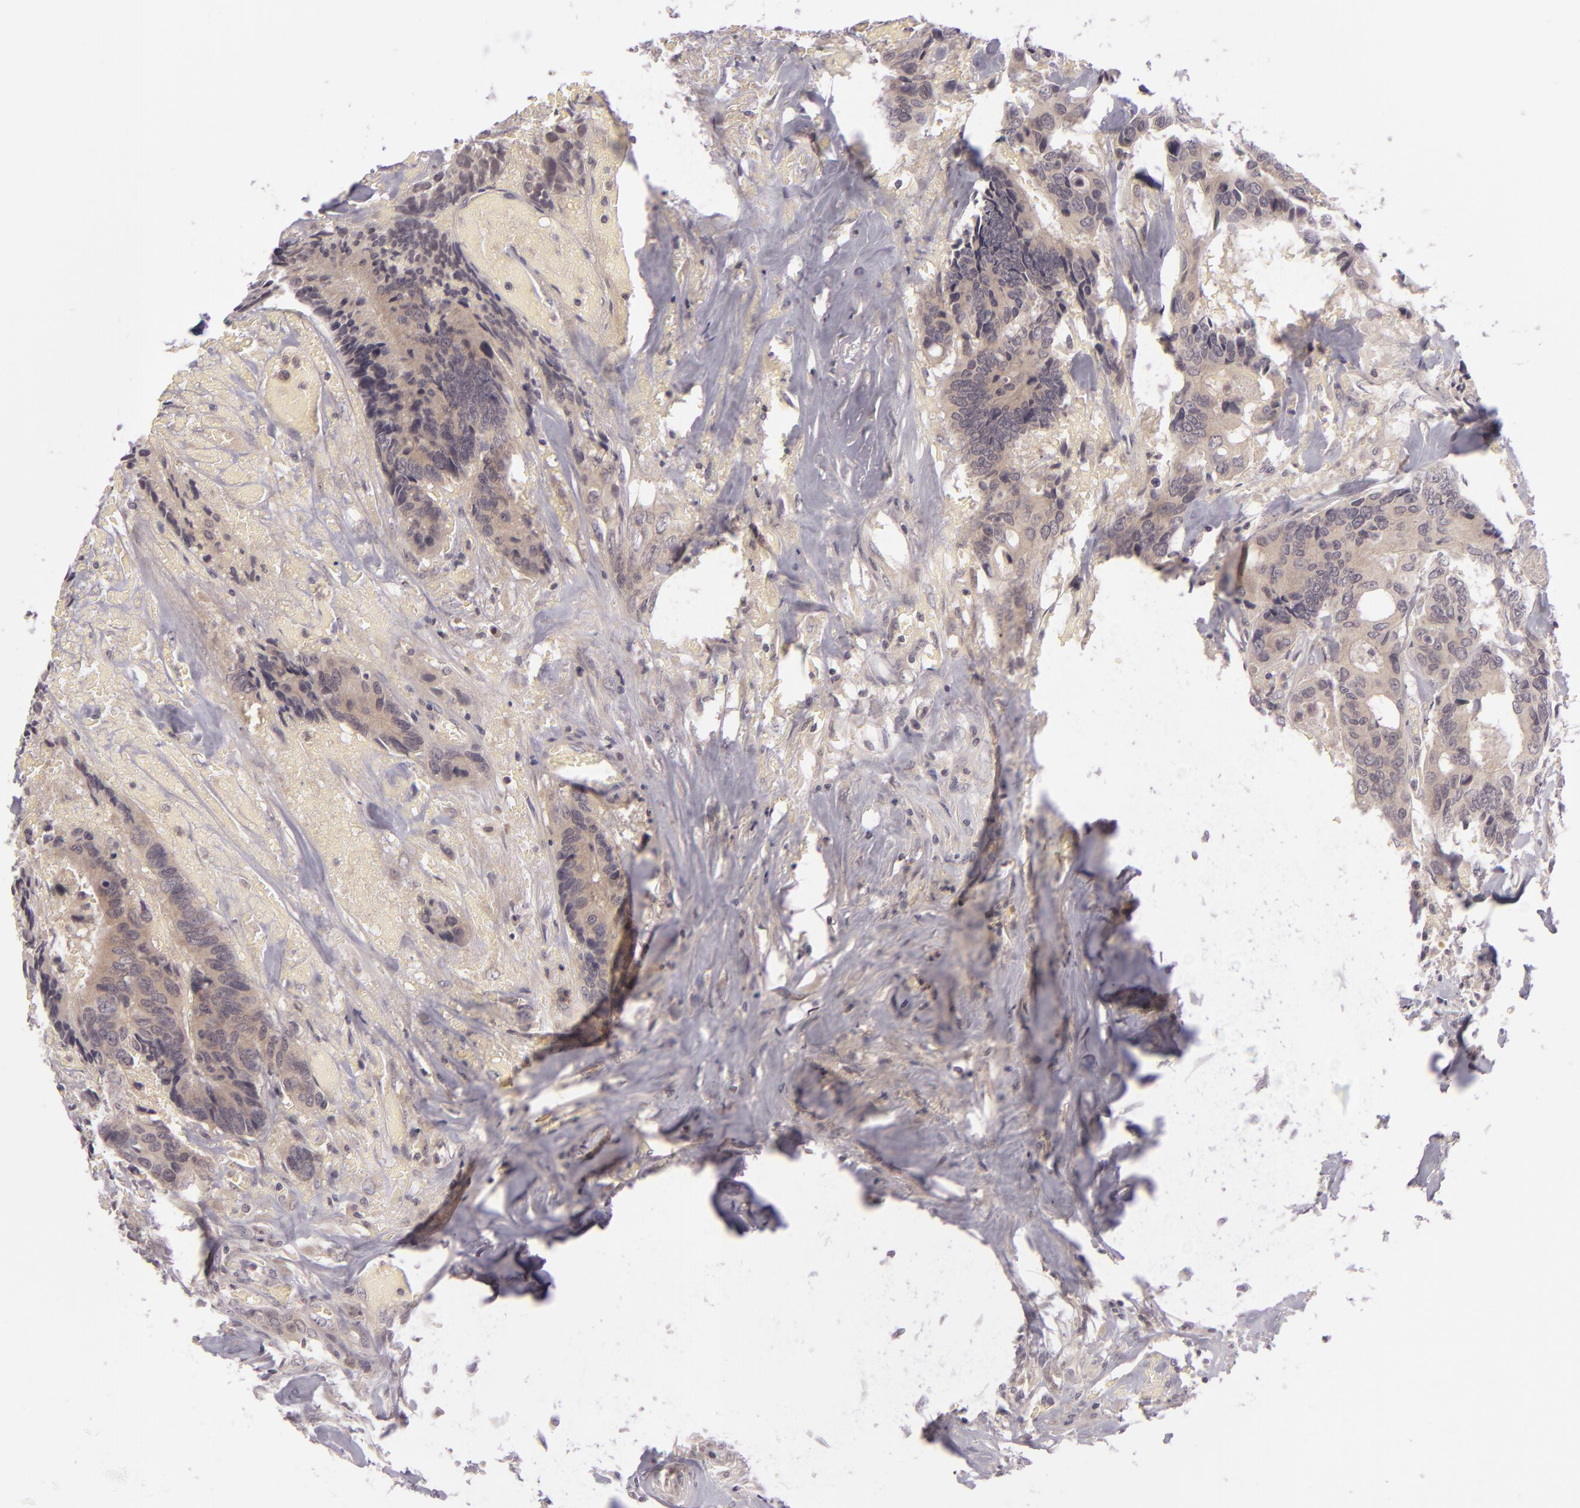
{"staining": {"intensity": "weak", "quantity": ">75%", "location": "cytoplasmic/membranous"}, "tissue": "colorectal cancer", "cell_type": "Tumor cells", "image_type": "cancer", "snomed": [{"axis": "morphology", "description": "Adenocarcinoma, NOS"}, {"axis": "topography", "description": "Rectum"}], "caption": "Immunohistochemistry (DAB (3,3'-diaminobenzidine)) staining of colorectal cancer shows weak cytoplasmic/membranous protein positivity in about >75% of tumor cells.", "gene": "DAG1", "patient": {"sex": "male", "age": 55}}